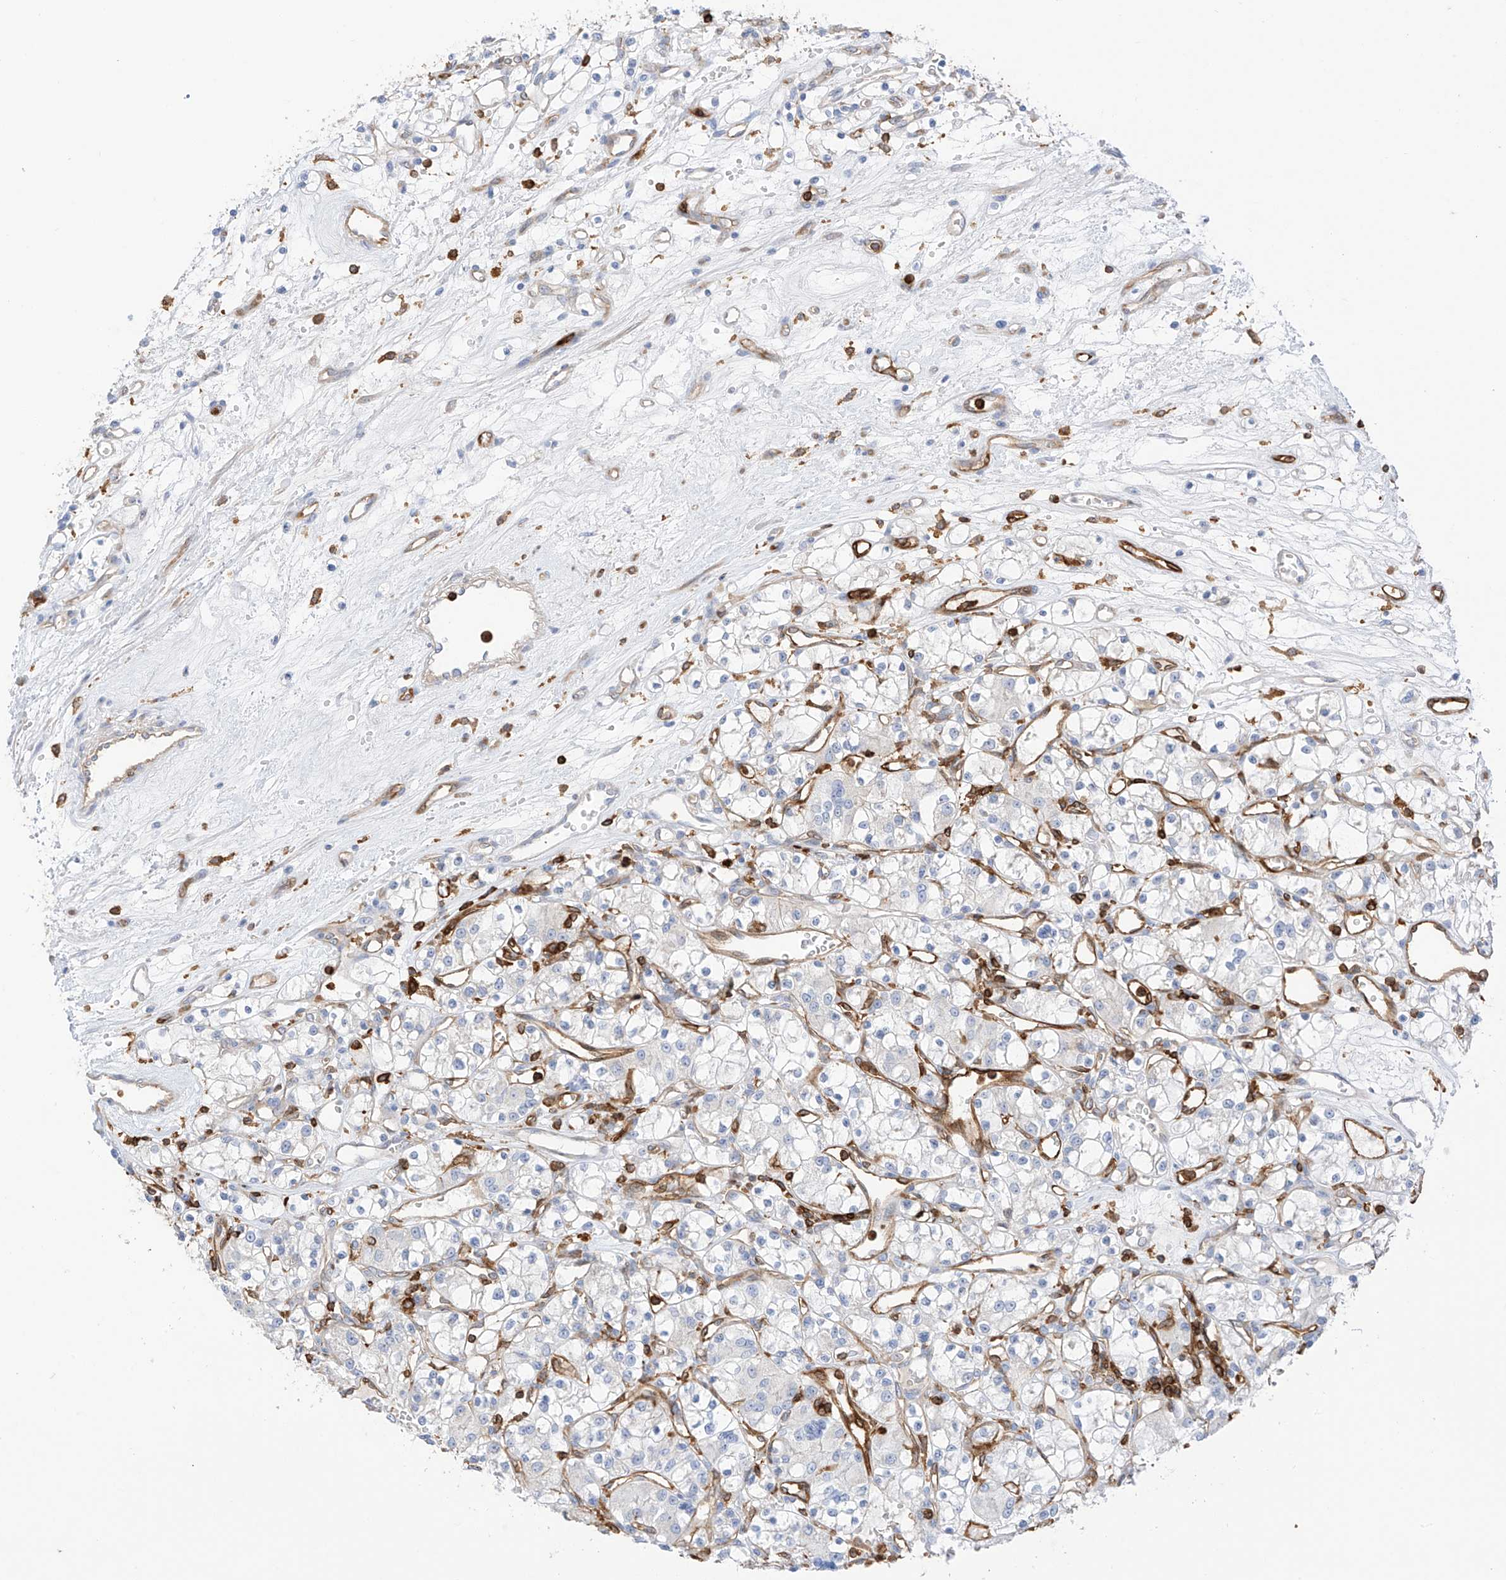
{"staining": {"intensity": "negative", "quantity": "none", "location": "none"}, "tissue": "renal cancer", "cell_type": "Tumor cells", "image_type": "cancer", "snomed": [{"axis": "morphology", "description": "Adenocarcinoma, NOS"}, {"axis": "topography", "description": "Kidney"}], "caption": "This is a histopathology image of immunohistochemistry (IHC) staining of renal adenocarcinoma, which shows no expression in tumor cells. Nuclei are stained in blue.", "gene": "ARHGAP25", "patient": {"sex": "female", "age": 59}}